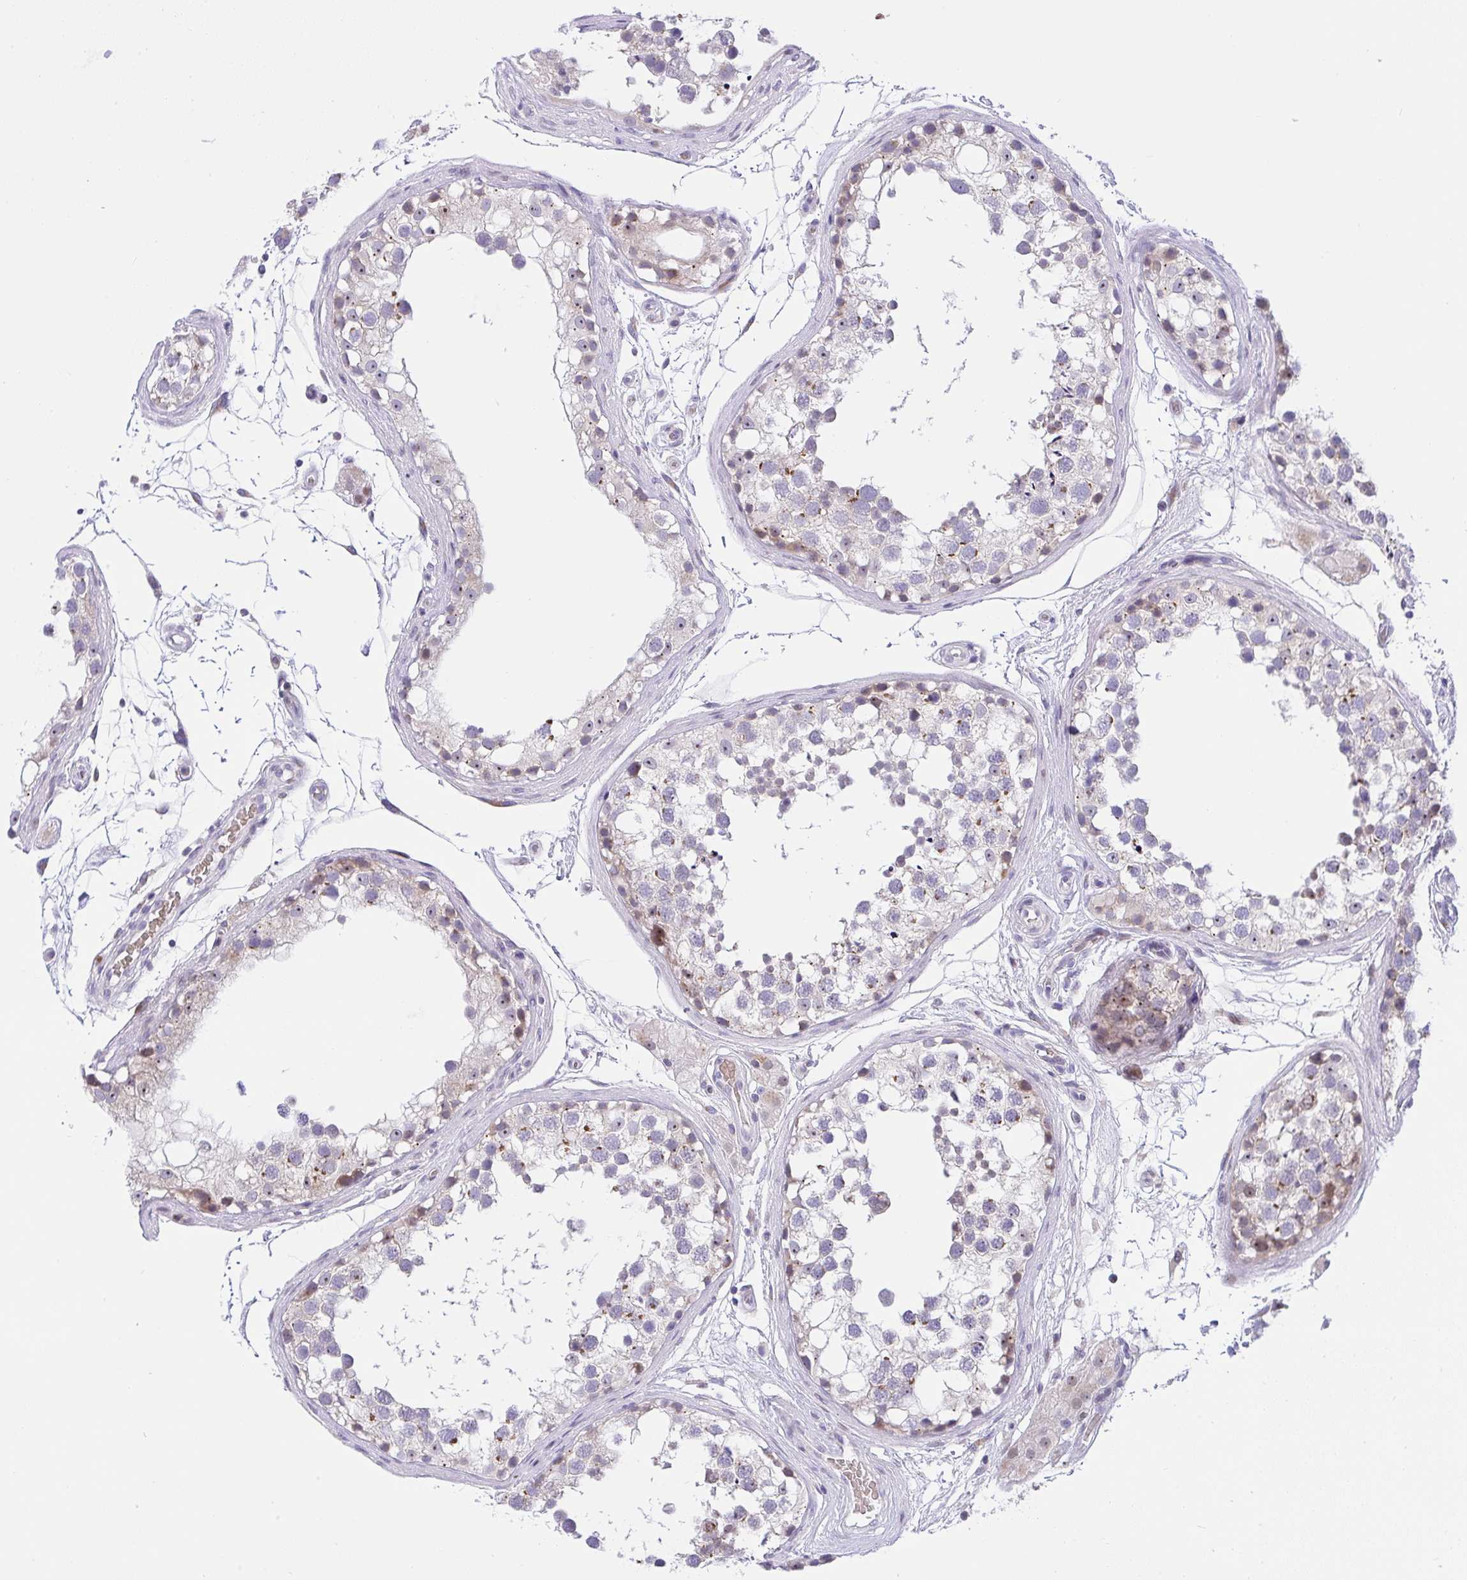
{"staining": {"intensity": "moderate", "quantity": "<25%", "location": "cytoplasmic/membranous"}, "tissue": "testis", "cell_type": "Cells in seminiferous ducts", "image_type": "normal", "snomed": [{"axis": "morphology", "description": "Normal tissue, NOS"}, {"axis": "morphology", "description": "Seminoma, NOS"}, {"axis": "topography", "description": "Testis"}], "caption": "Brown immunohistochemical staining in benign testis displays moderate cytoplasmic/membranous positivity in approximately <25% of cells in seminiferous ducts.", "gene": "ZNF554", "patient": {"sex": "male", "age": 65}}